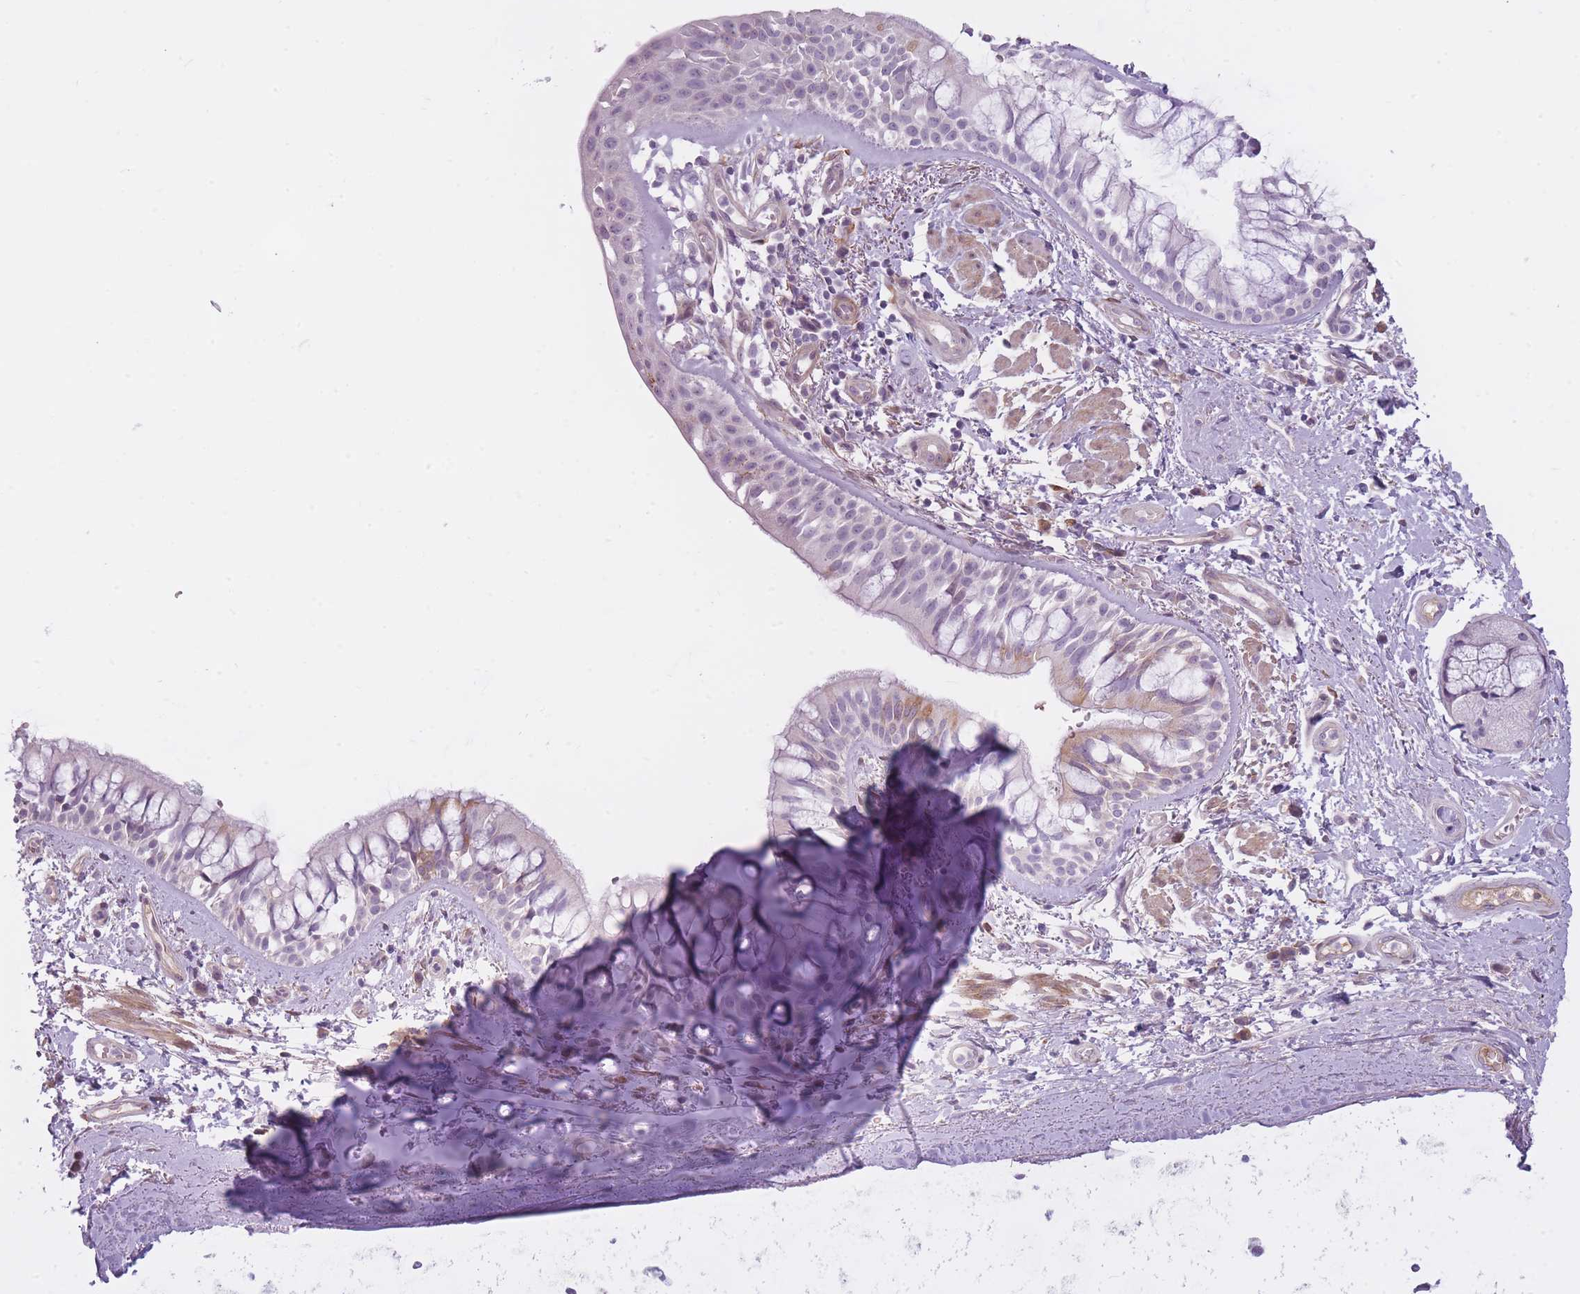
{"staining": {"intensity": "weak", "quantity": "<25%", "location": "cytoplasmic/membranous"}, "tissue": "bronchus", "cell_type": "Respiratory epithelial cells", "image_type": "normal", "snomed": [{"axis": "morphology", "description": "Normal tissue, NOS"}, {"axis": "topography", "description": "Lymph node"}, {"axis": "topography", "description": "Cartilage tissue"}, {"axis": "topography", "description": "Bronchus"}], "caption": "This histopathology image is of unremarkable bronchus stained with immunohistochemistry to label a protein in brown with the nuclei are counter-stained blue. There is no expression in respiratory epithelial cells.", "gene": "PGRMC2", "patient": {"sex": "female", "age": 70}}